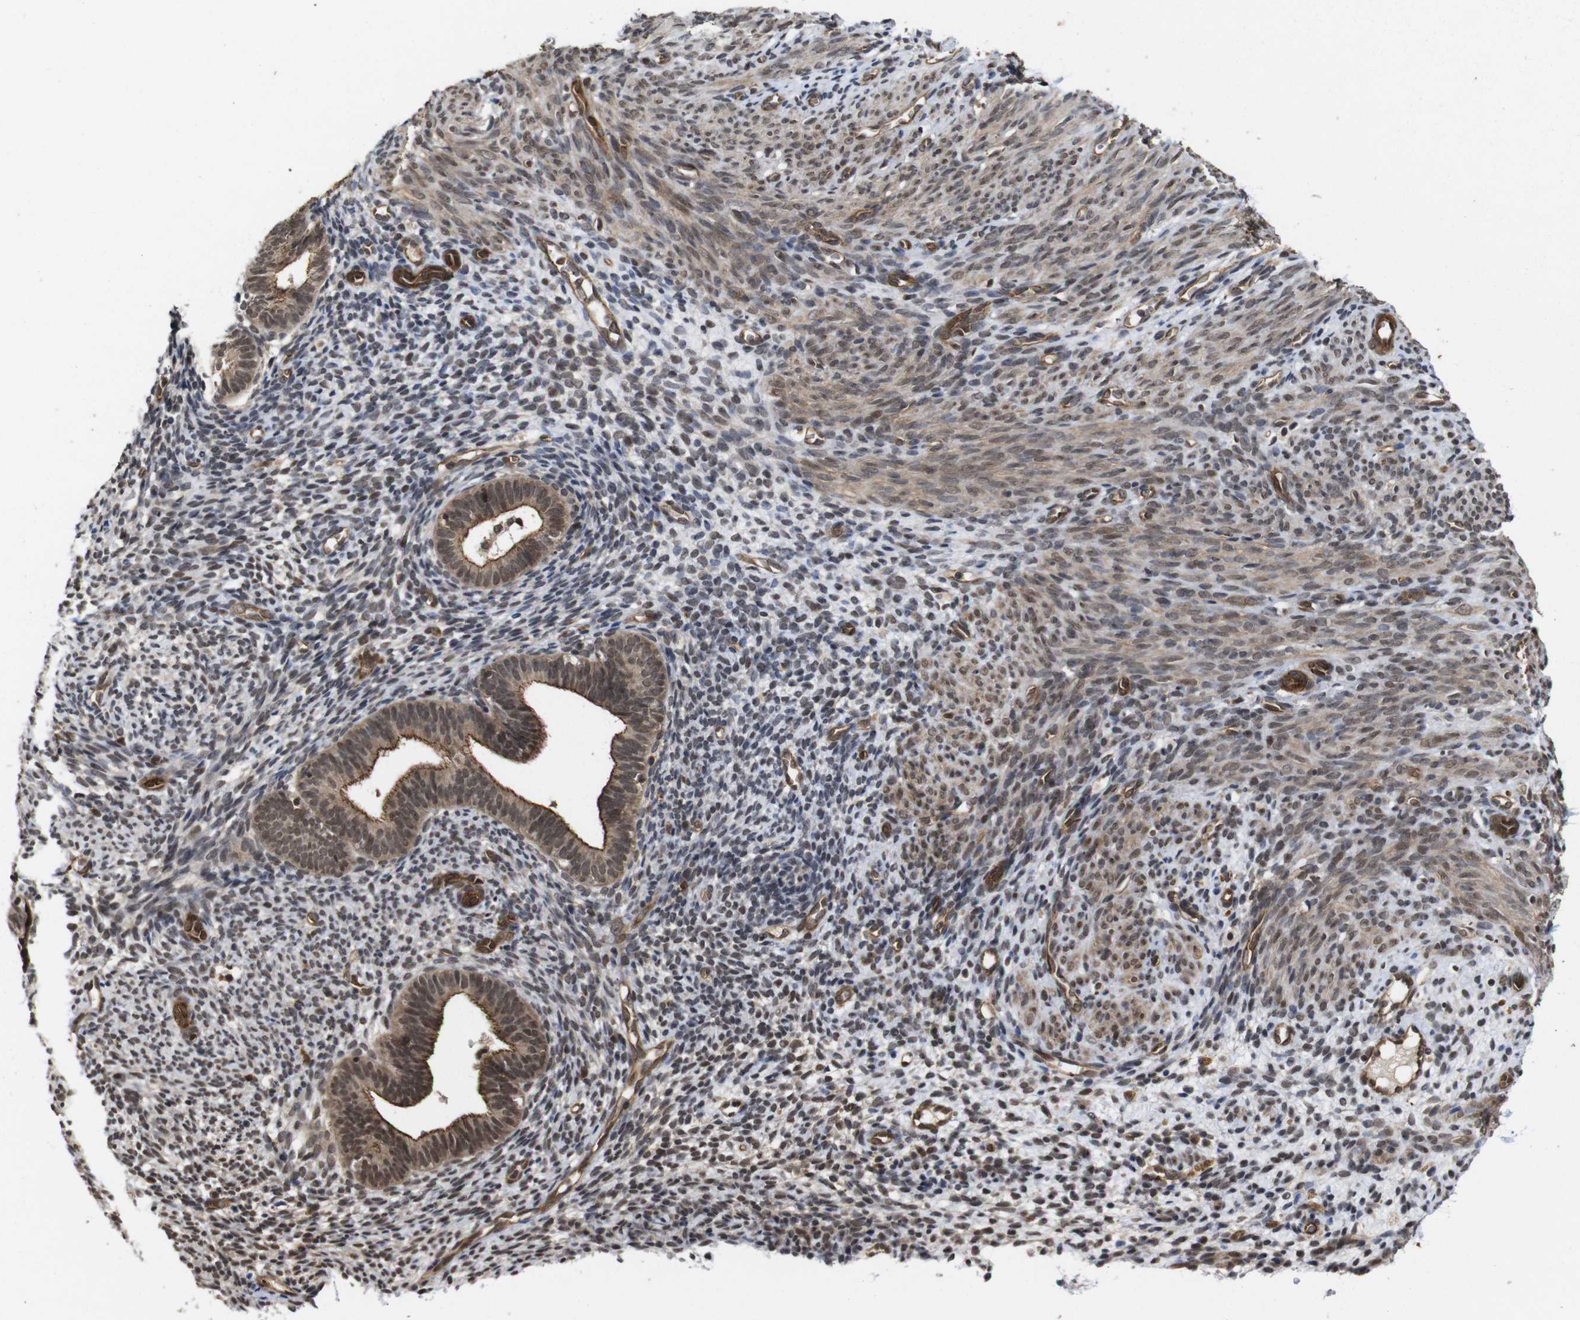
{"staining": {"intensity": "moderate", "quantity": "25%-75%", "location": "cytoplasmic/membranous"}, "tissue": "endometrium", "cell_type": "Cells in endometrial stroma", "image_type": "normal", "snomed": [{"axis": "morphology", "description": "Normal tissue, NOS"}, {"axis": "morphology", "description": "Adenocarcinoma, NOS"}, {"axis": "topography", "description": "Endometrium"}, {"axis": "topography", "description": "Ovary"}], "caption": "Human endometrium stained with a brown dye shows moderate cytoplasmic/membranous positive positivity in about 25%-75% of cells in endometrial stroma.", "gene": "NANOS1", "patient": {"sex": "female", "age": 68}}